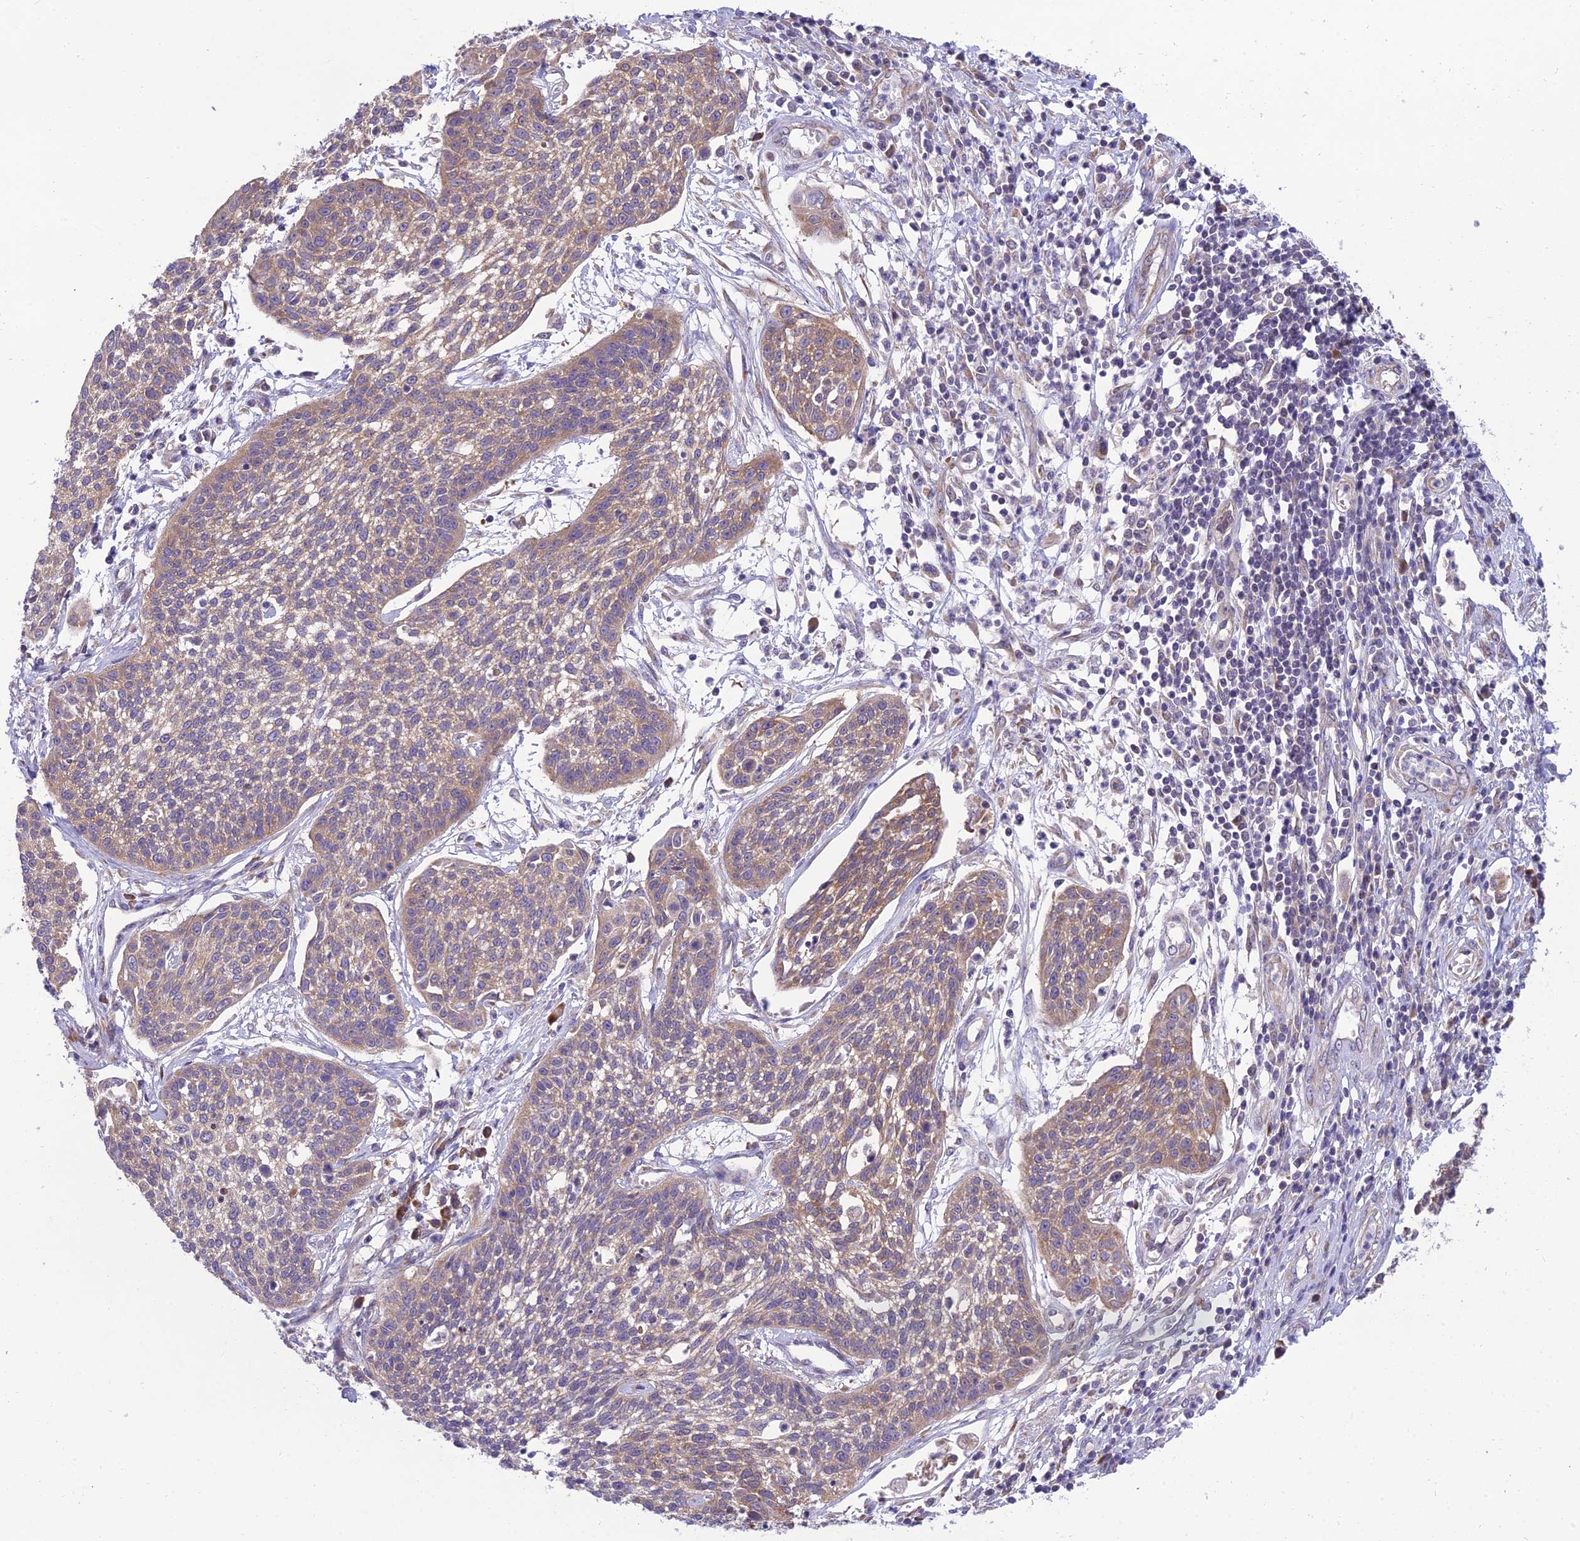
{"staining": {"intensity": "weak", "quantity": ">75%", "location": "cytoplasmic/membranous"}, "tissue": "cervical cancer", "cell_type": "Tumor cells", "image_type": "cancer", "snomed": [{"axis": "morphology", "description": "Squamous cell carcinoma, NOS"}, {"axis": "topography", "description": "Cervix"}], "caption": "Tumor cells display low levels of weak cytoplasmic/membranous staining in about >75% of cells in cervical cancer.", "gene": "CLCN7", "patient": {"sex": "female", "age": 34}}